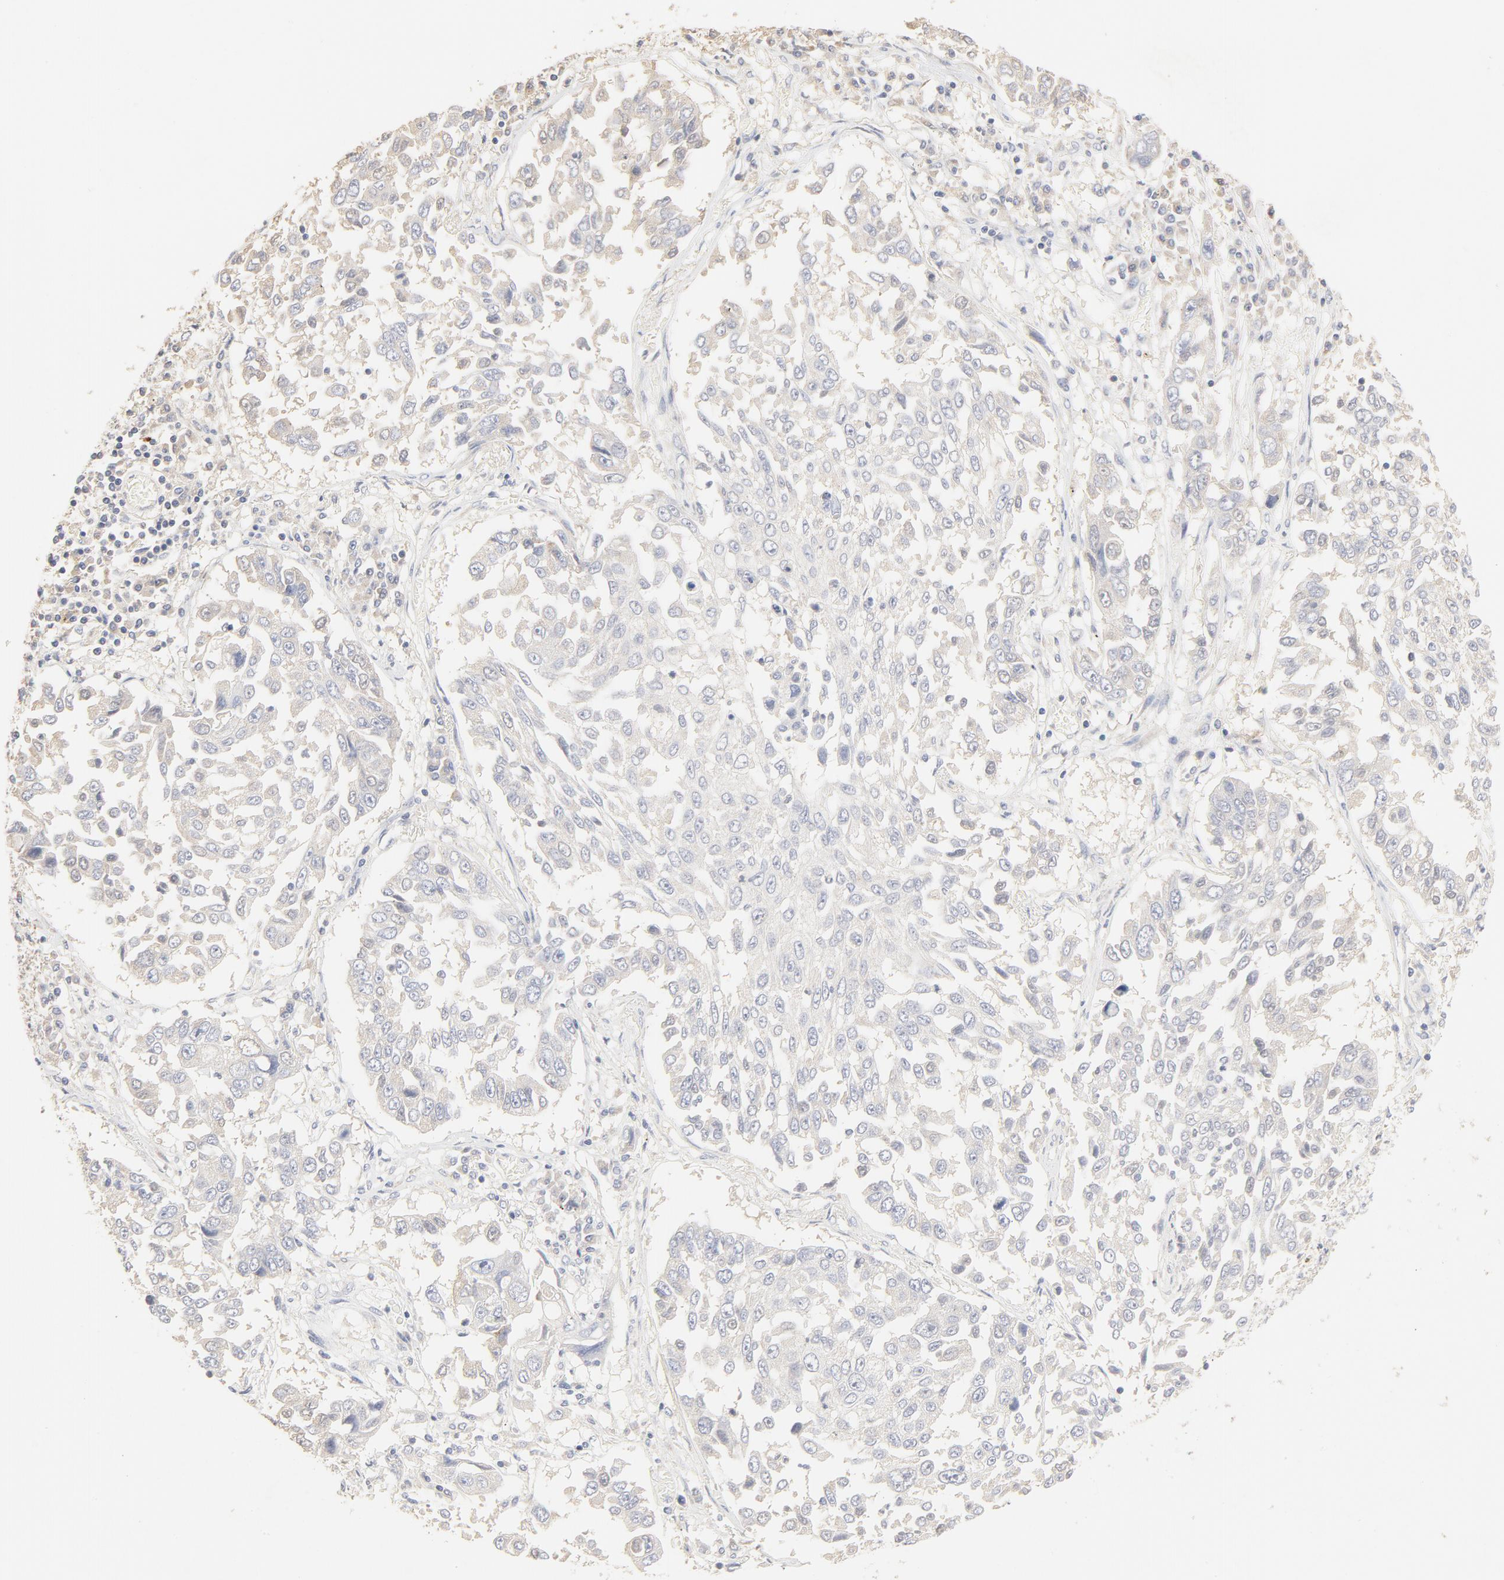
{"staining": {"intensity": "negative", "quantity": "none", "location": "none"}, "tissue": "lung cancer", "cell_type": "Tumor cells", "image_type": "cancer", "snomed": [{"axis": "morphology", "description": "Squamous cell carcinoma, NOS"}, {"axis": "topography", "description": "Lung"}], "caption": "Protein analysis of lung cancer (squamous cell carcinoma) demonstrates no significant positivity in tumor cells. (DAB (3,3'-diaminobenzidine) IHC with hematoxylin counter stain).", "gene": "FCGBP", "patient": {"sex": "male", "age": 71}}